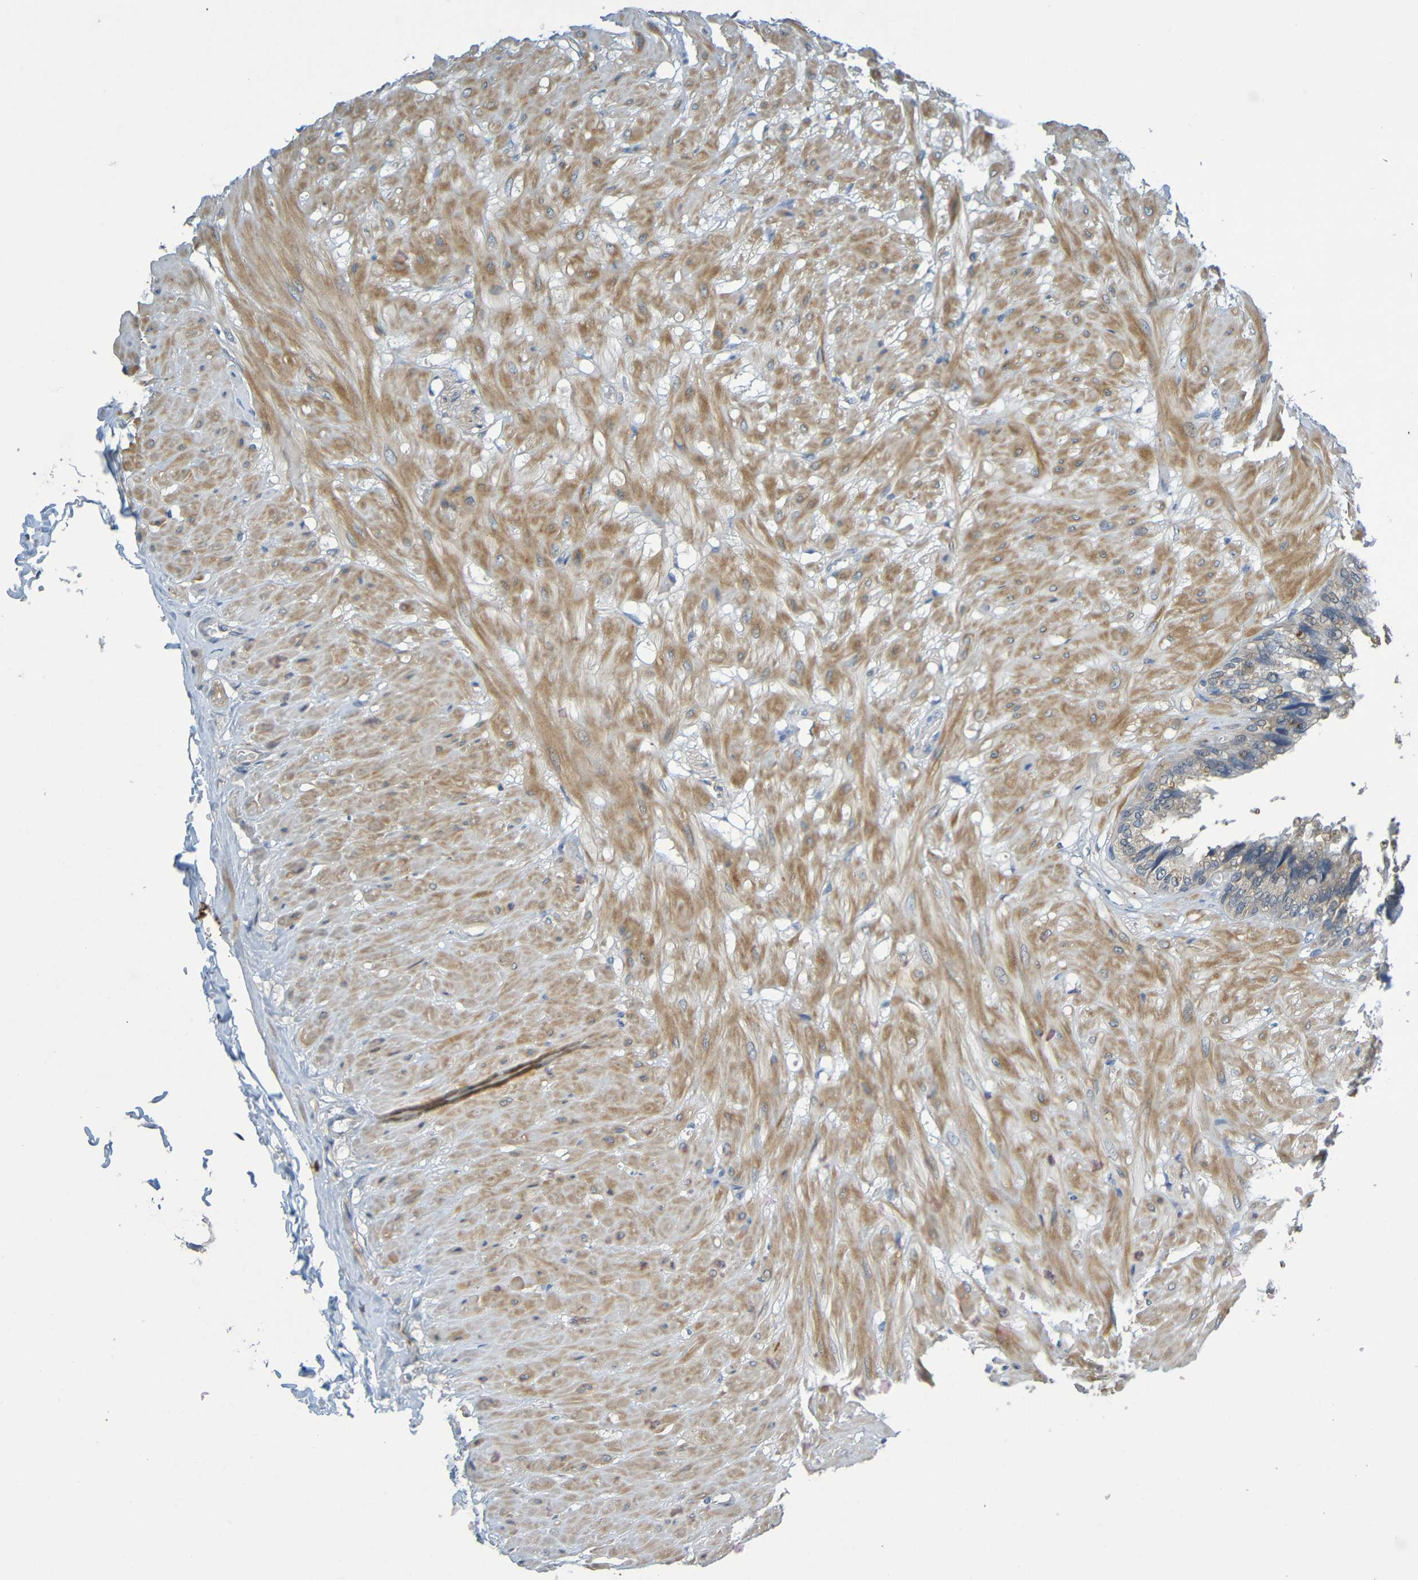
{"staining": {"intensity": "moderate", "quantity": ">75%", "location": "cytoplasmic/membranous"}, "tissue": "seminal vesicle", "cell_type": "Glandular cells", "image_type": "normal", "snomed": [{"axis": "morphology", "description": "Normal tissue, NOS"}, {"axis": "topography", "description": "Seminal veicle"}], "caption": "A brown stain labels moderate cytoplasmic/membranous staining of a protein in glandular cells of normal seminal vesicle.", "gene": "CYP4F2", "patient": {"sex": "male", "age": 46}}